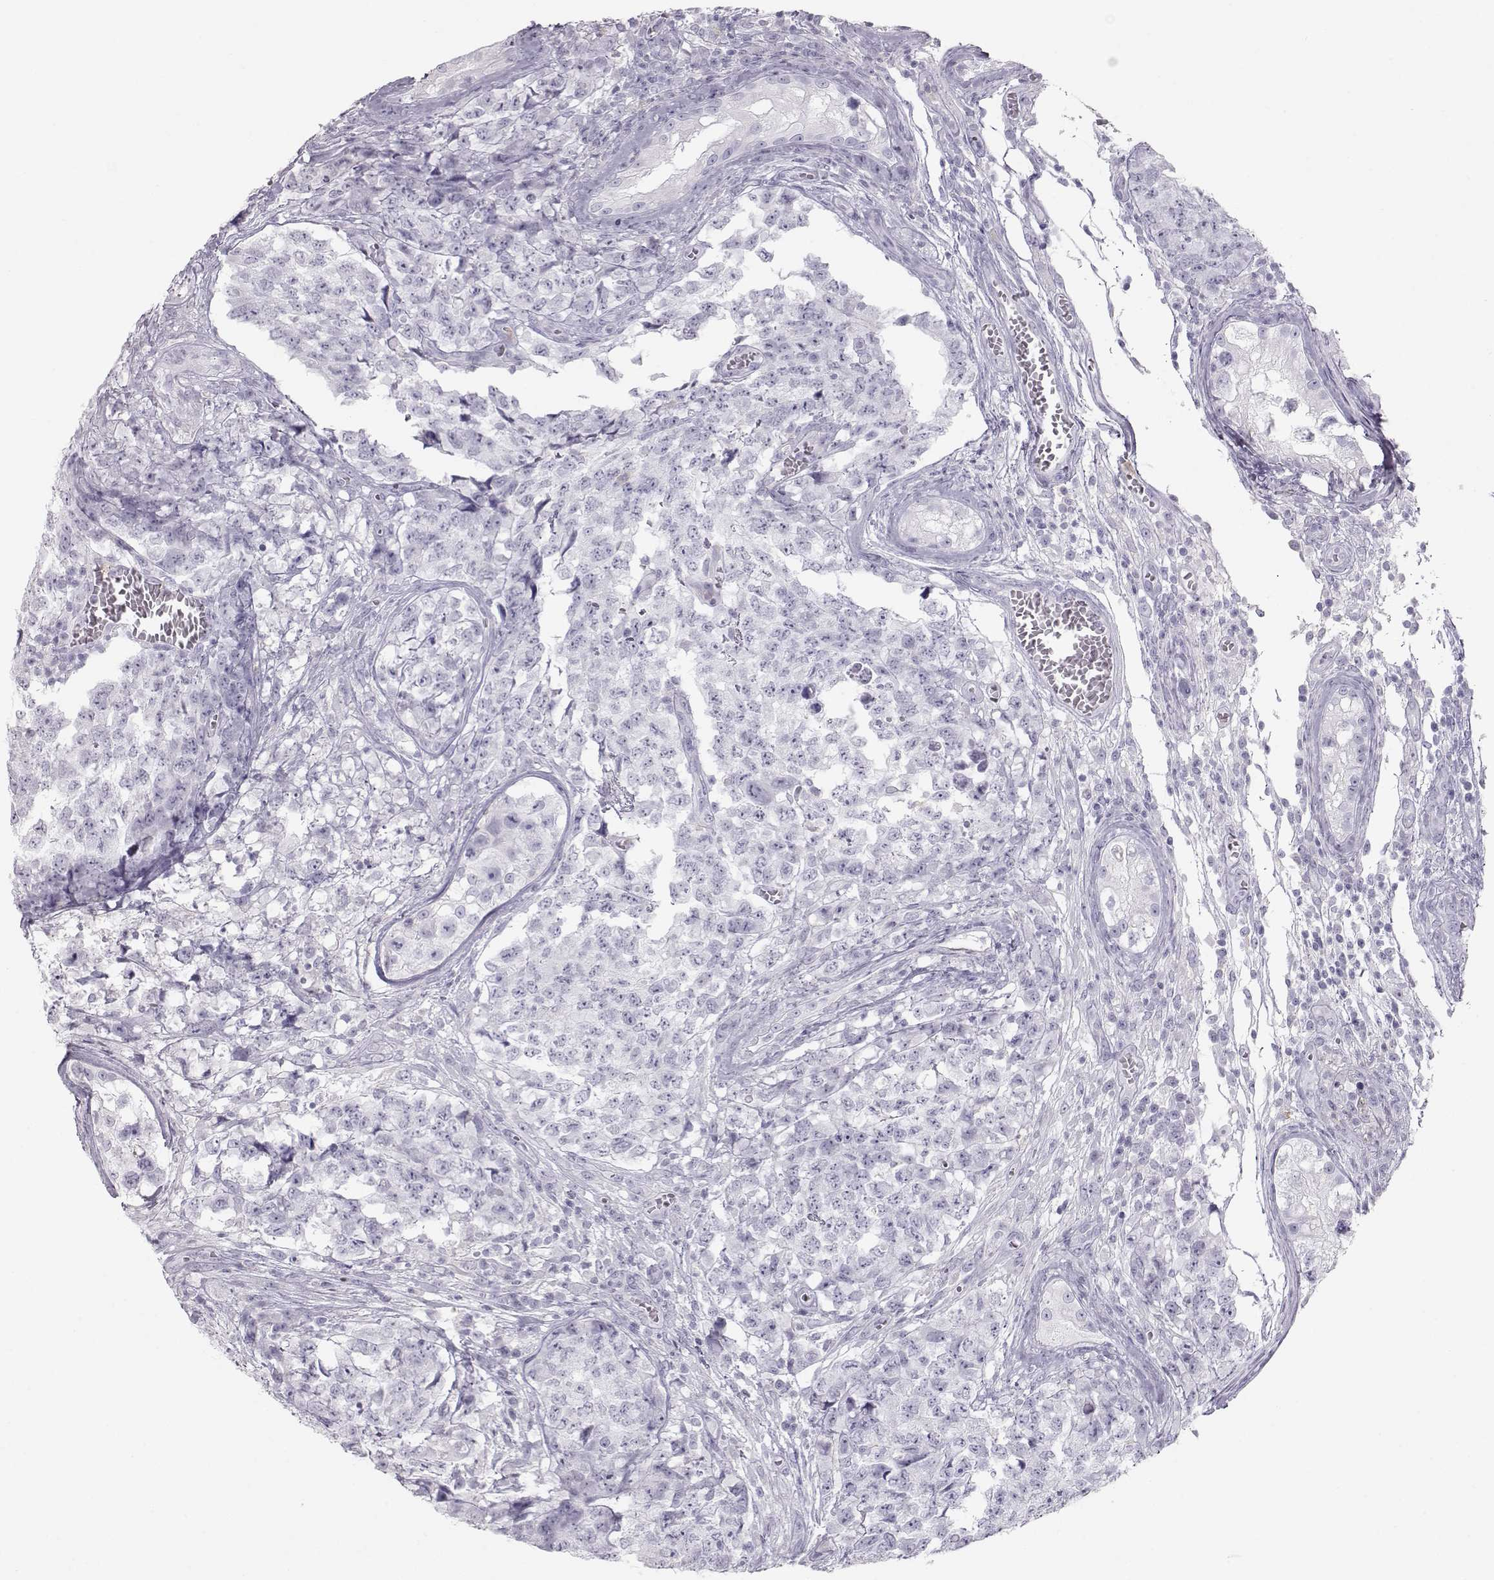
{"staining": {"intensity": "negative", "quantity": "none", "location": "none"}, "tissue": "testis cancer", "cell_type": "Tumor cells", "image_type": "cancer", "snomed": [{"axis": "morphology", "description": "Carcinoma, Embryonal, NOS"}, {"axis": "topography", "description": "Testis"}], "caption": "IHC of embryonal carcinoma (testis) exhibits no positivity in tumor cells.", "gene": "MIP", "patient": {"sex": "male", "age": 23}}